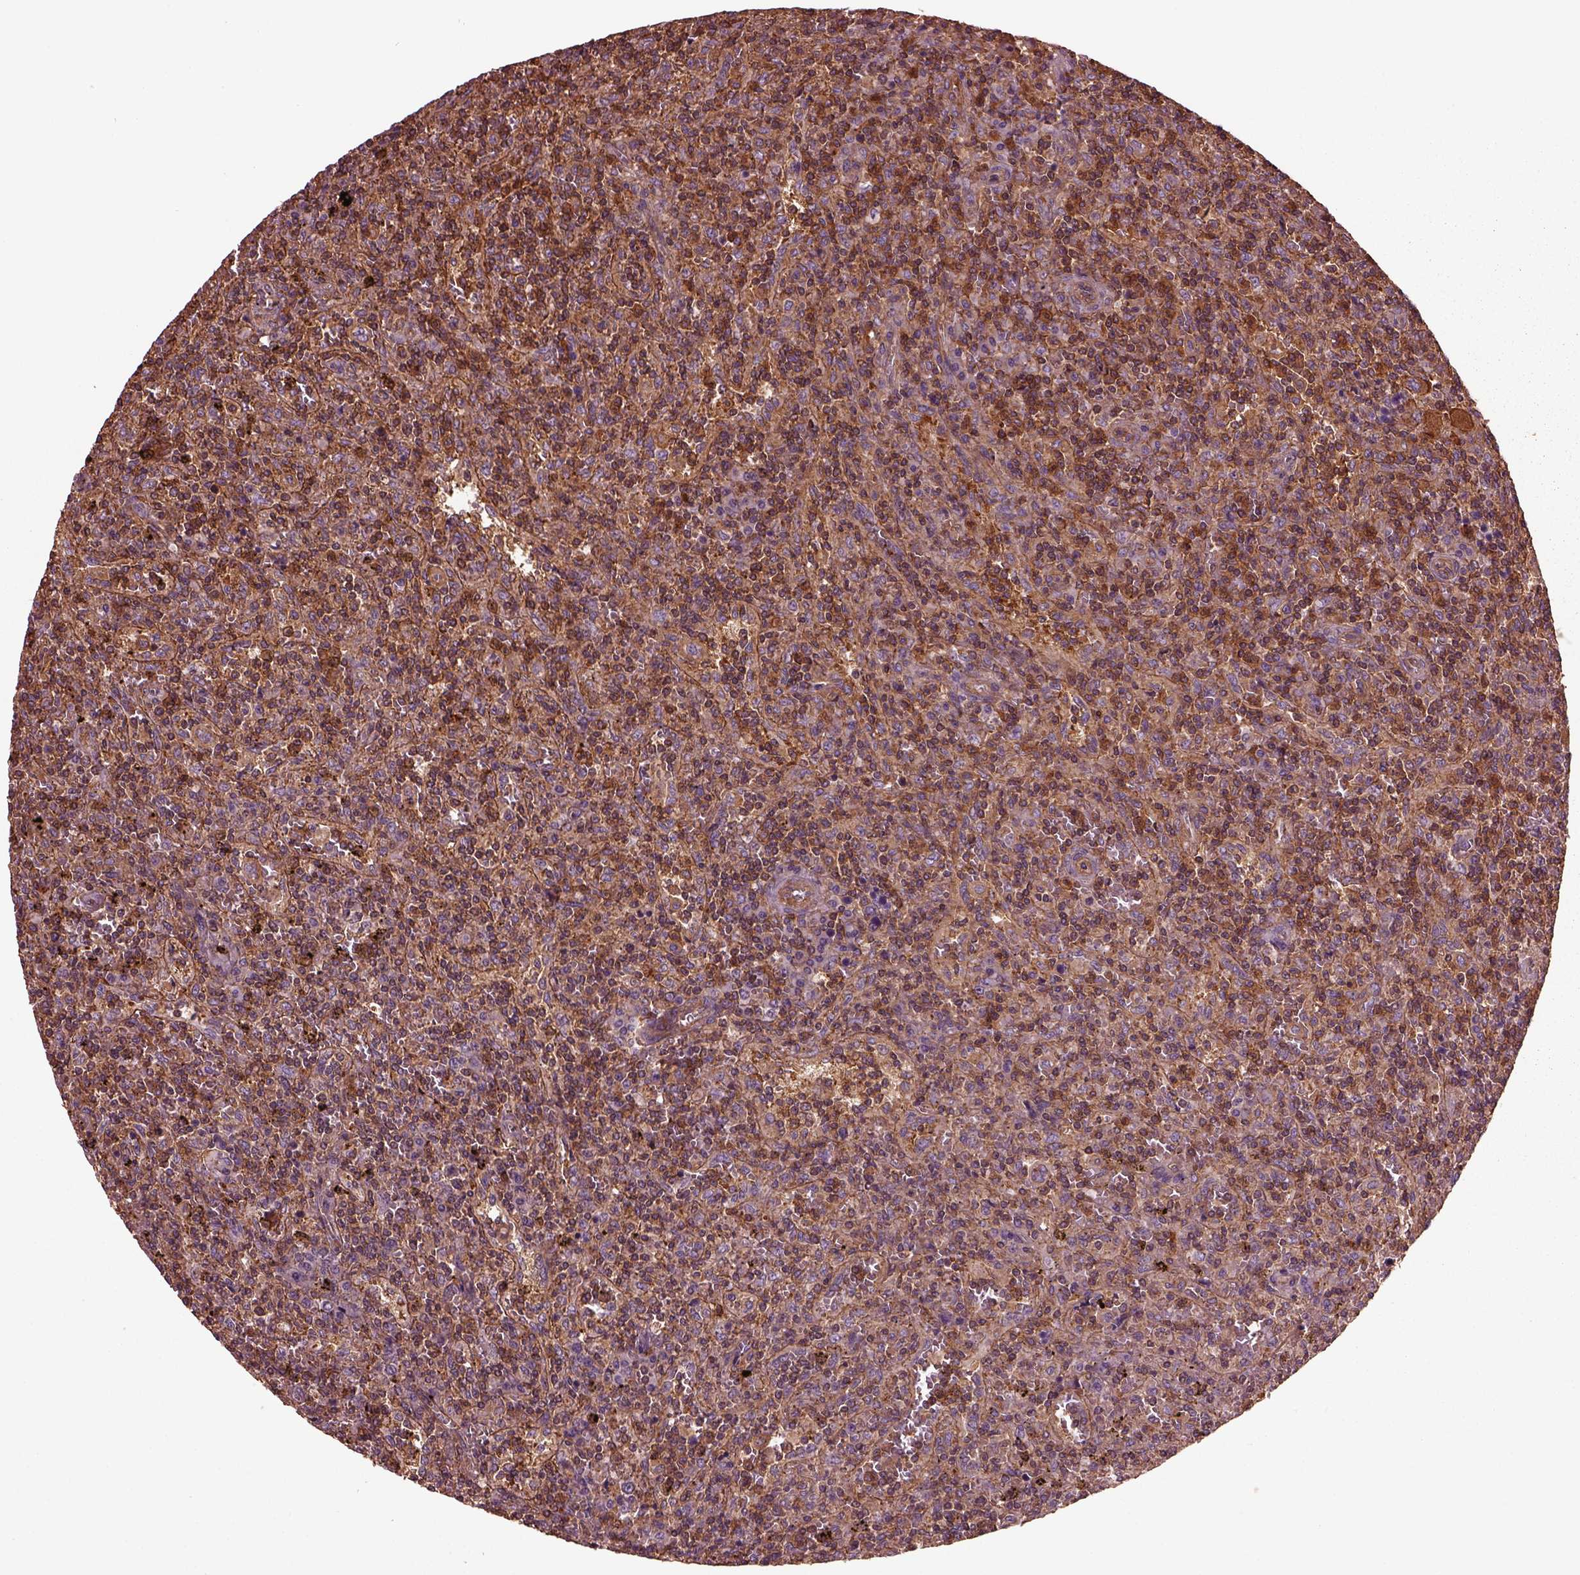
{"staining": {"intensity": "strong", "quantity": "25%-75%", "location": "cytoplasmic/membranous"}, "tissue": "lymphoma", "cell_type": "Tumor cells", "image_type": "cancer", "snomed": [{"axis": "morphology", "description": "Malignant lymphoma, non-Hodgkin's type, Low grade"}, {"axis": "topography", "description": "Spleen"}], "caption": "Strong cytoplasmic/membranous expression is appreciated in about 25%-75% of tumor cells in low-grade malignant lymphoma, non-Hodgkin's type.", "gene": "MYL6", "patient": {"sex": "male", "age": 62}}